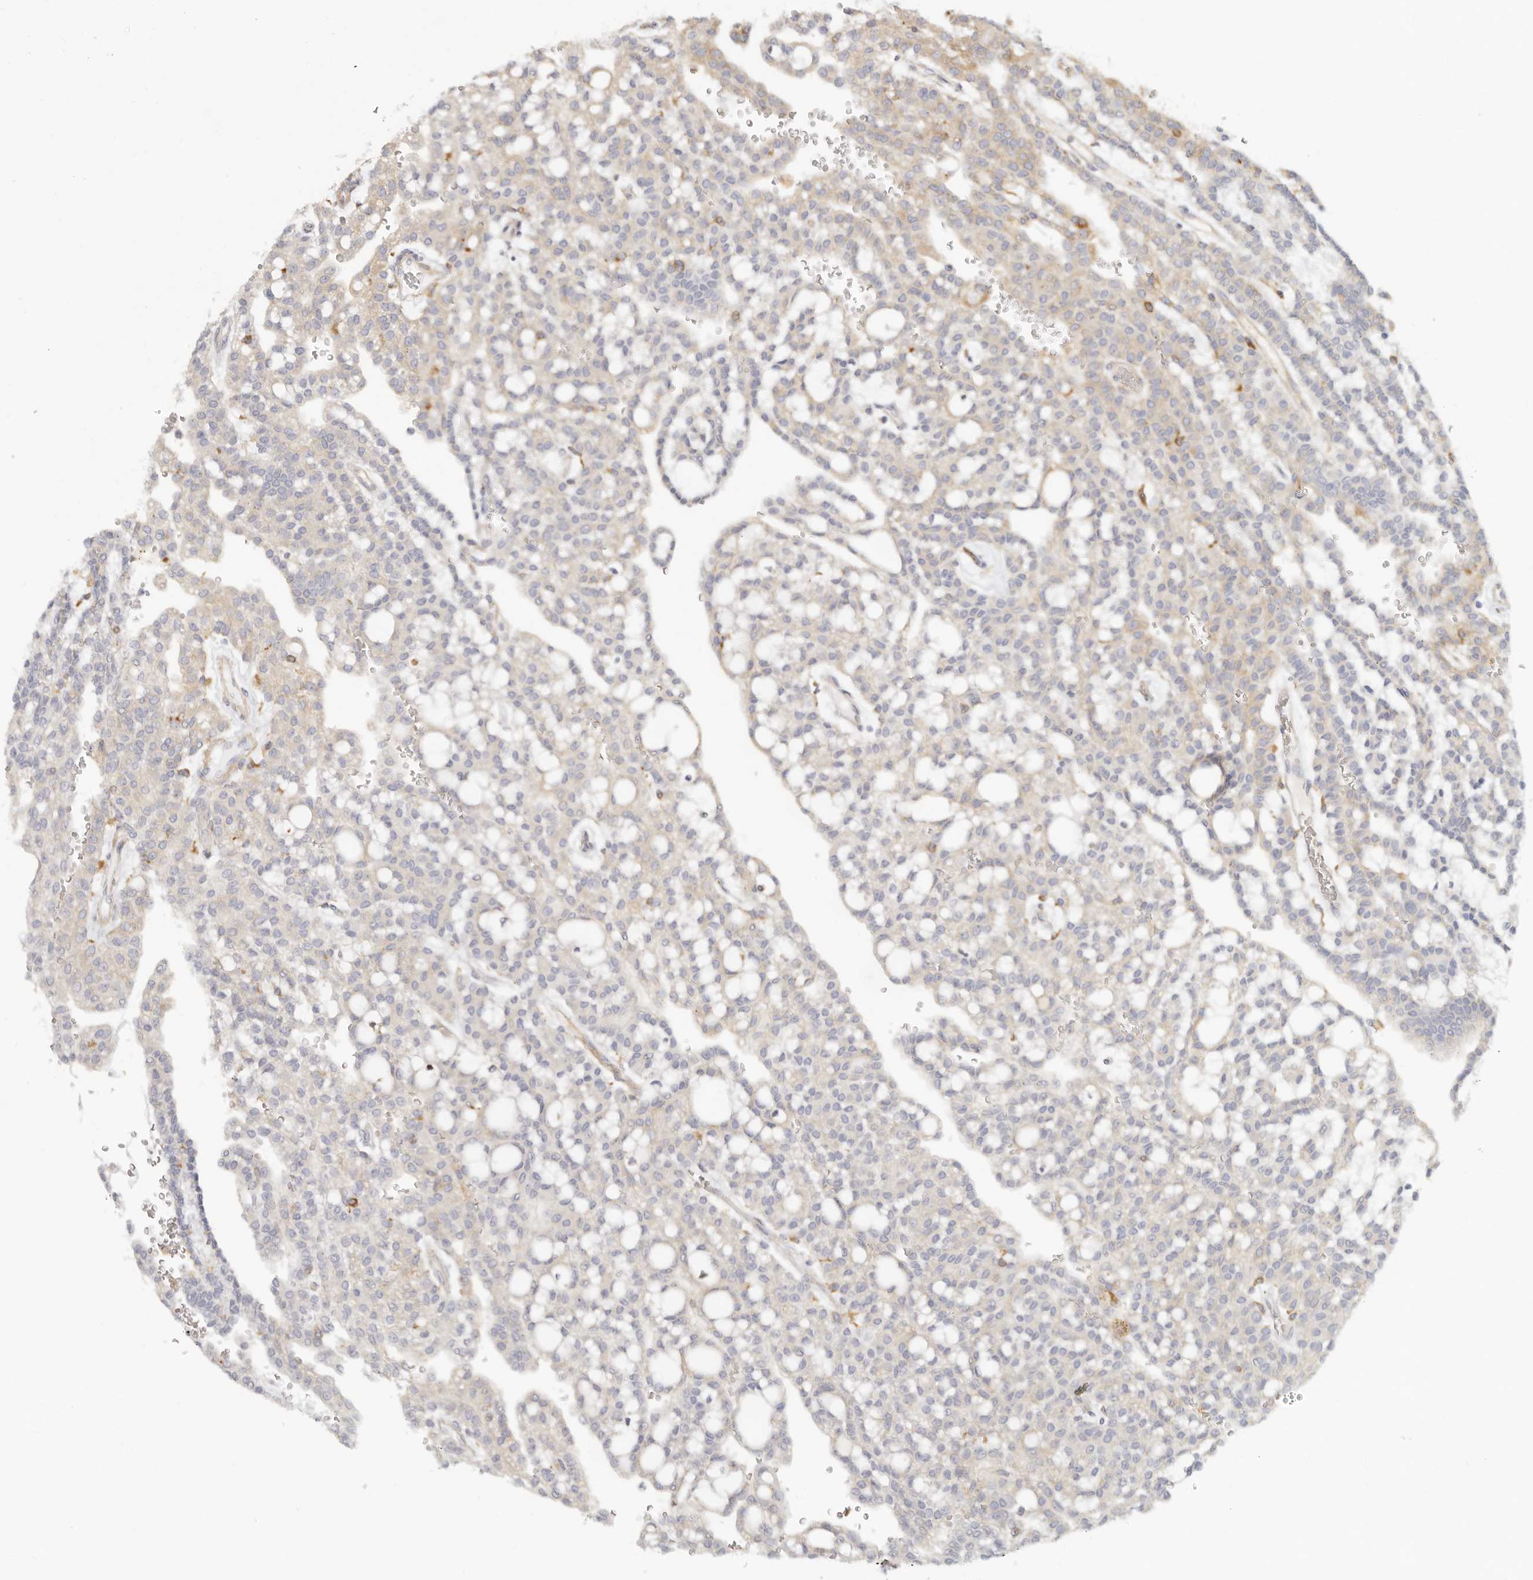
{"staining": {"intensity": "weak", "quantity": "<25%", "location": "cytoplasmic/membranous"}, "tissue": "renal cancer", "cell_type": "Tumor cells", "image_type": "cancer", "snomed": [{"axis": "morphology", "description": "Adenocarcinoma, NOS"}, {"axis": "topography", "description": "Kidney"}], "caption": "IHC of renal cancer (adenocarcinoma) demonstrates no staining in tumor cells. The staining is performed using DAB brown chromogen with nuclei counter-stained in using hematoxylin.", "gene": "NIBAN1", "patient": {"sex": "male", "age": 63}}